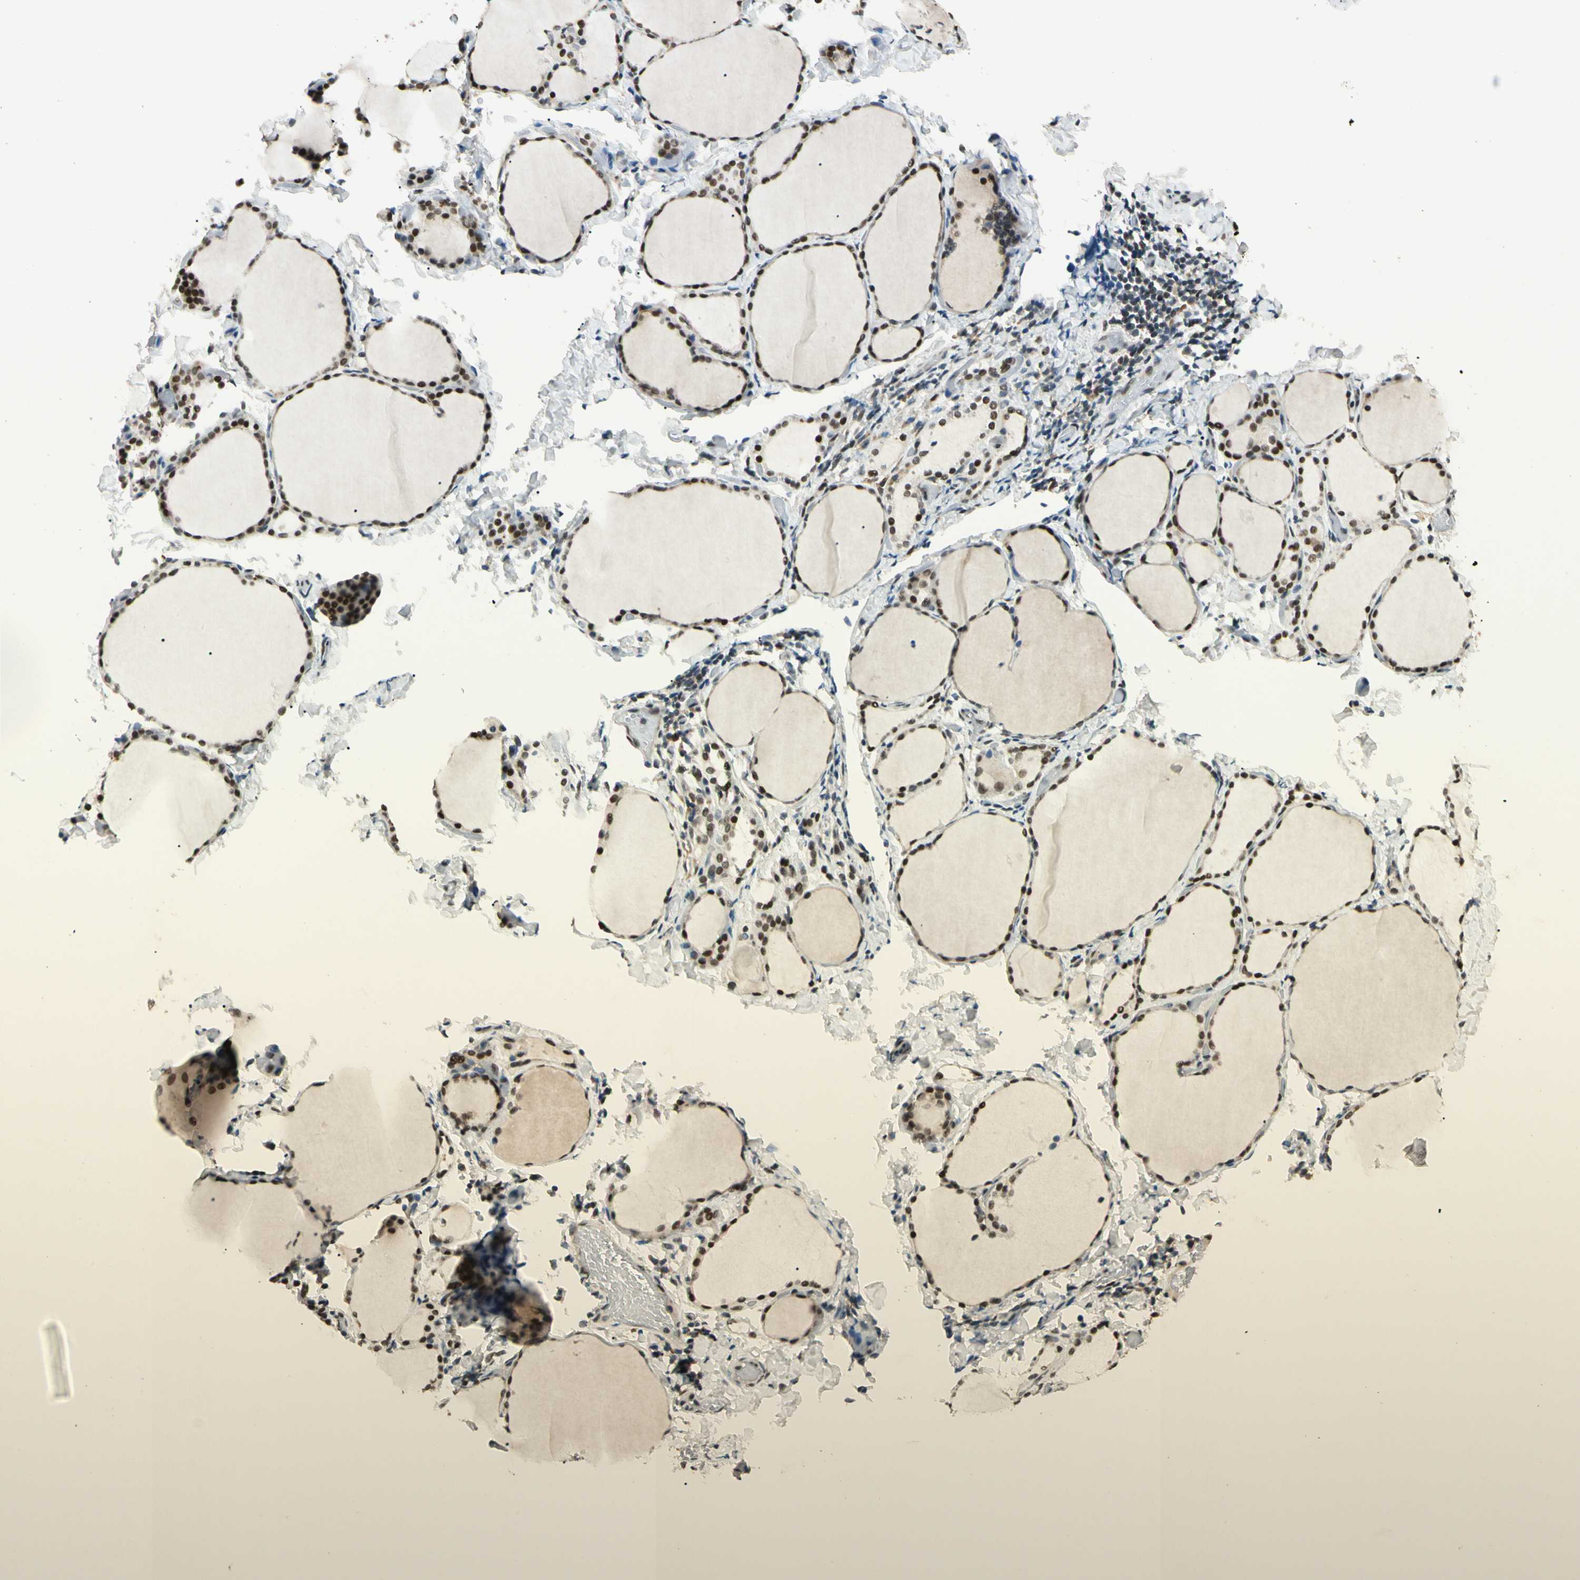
{"staining": {"intensity": "strong", "quantity": ">75%", "location": "cytoplasmic/membranous,nuclear"}, "tissue": "thyroid gland", "cell_type": "Glandular cells", "image_type": "normal", "snomed": [{"axis": "morphology", "description": "Normal tissue, NOS"}, {"axis": "morphology", "description": "Papillary adenocarcinoma, NOS"}, {"axis": "topography", "description": "Thyroid gland"}], "caption": "Immunohistochemistry (IHC) micrograph of unremarkable thyroid gland stained for a protein (brown), which shows high levels of strong cytoplasmic/membranous,nuclear positivity in approximately >75% of glandular cells.", "gene": "ZBTB4", "patient": {"sex": "female", "age": 30}}